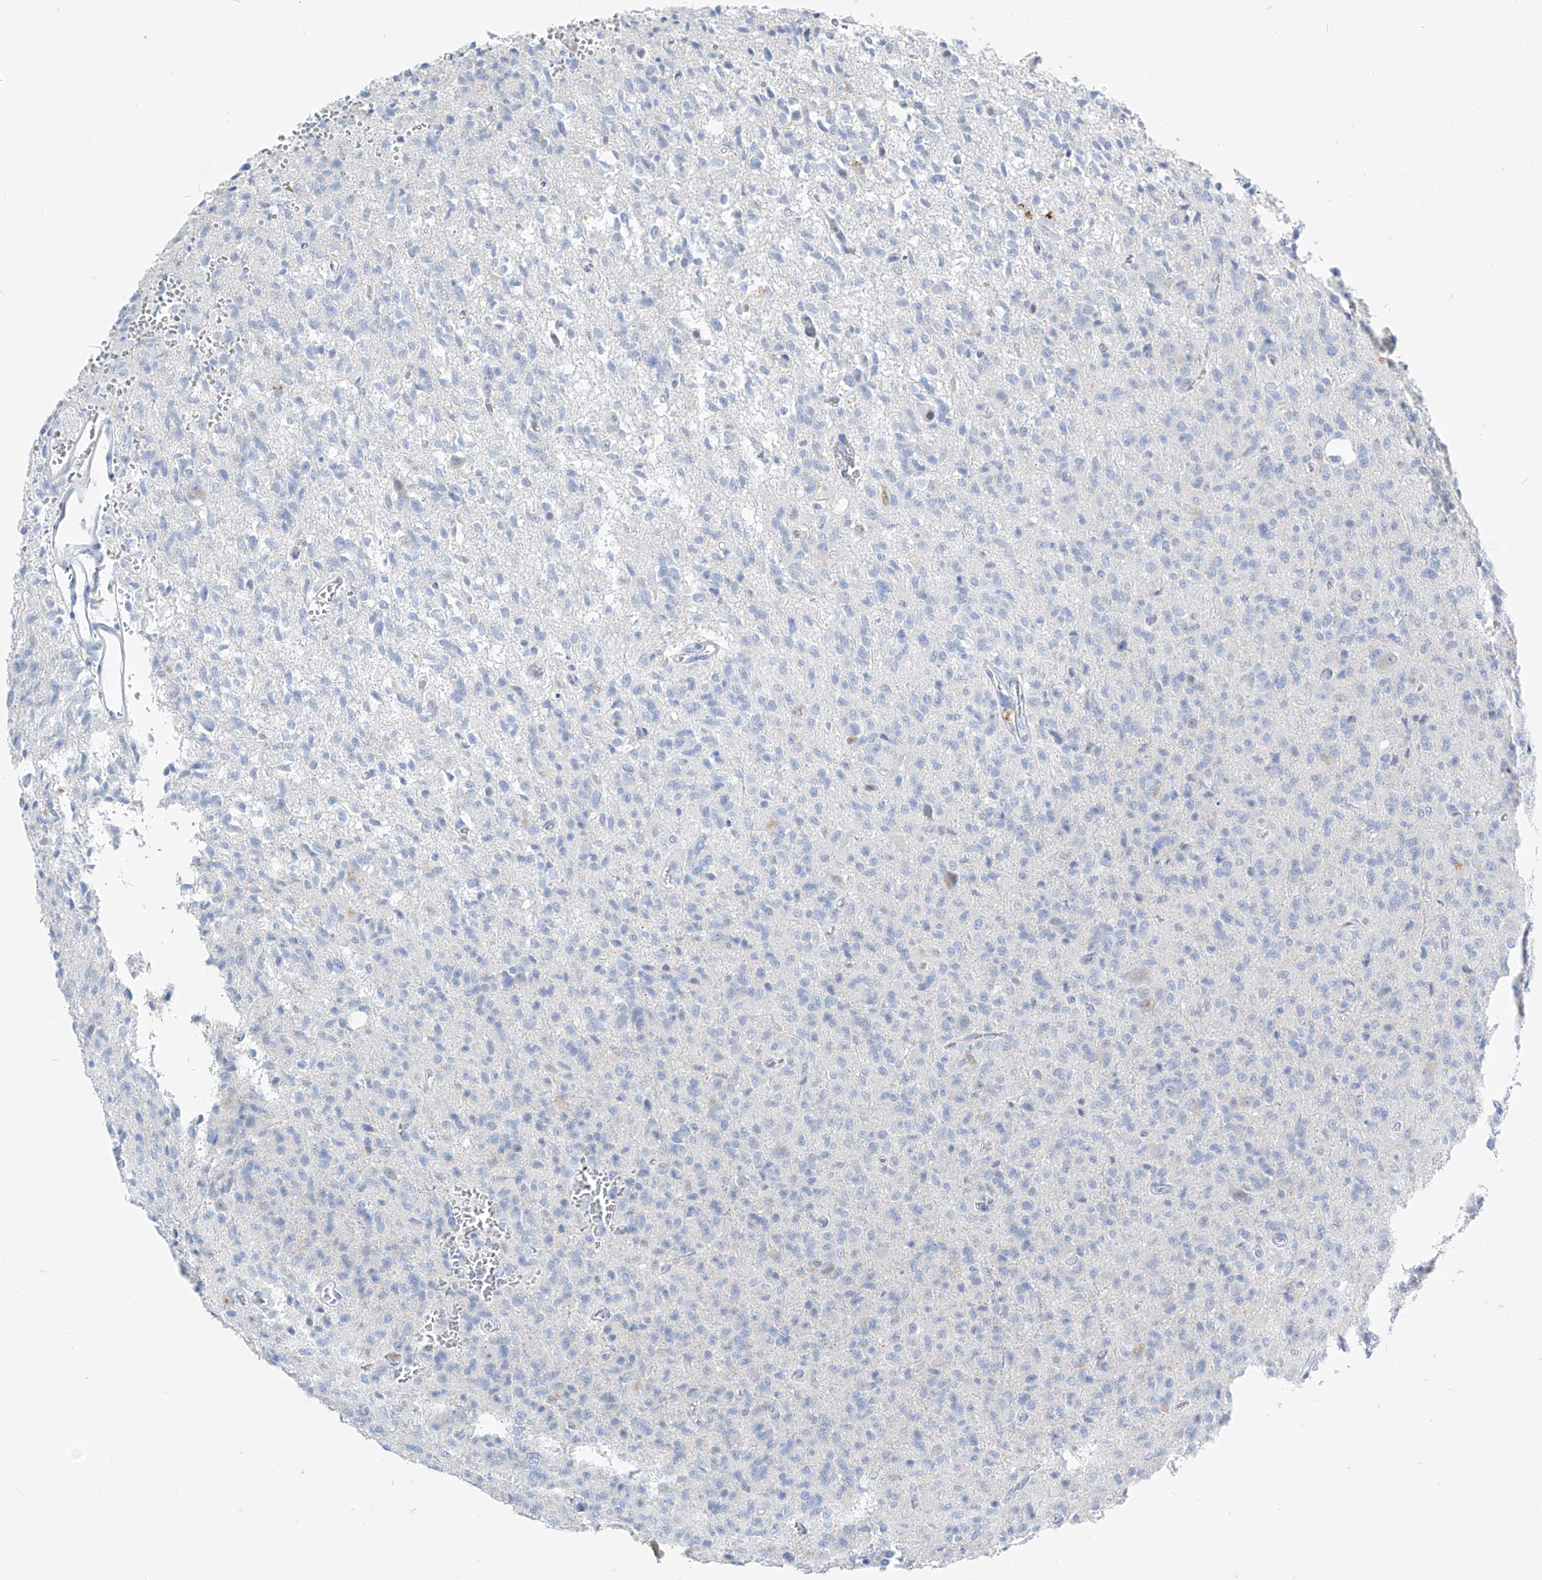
{"staining": {"intensity": "negative", "quantity": "none", "location": "none"}, "tissue": "glioma", "cell_type": "Tumor cells", "image_type": "cancer", "snomed": [{"axis": "morphology", "description": "Glioma, malignant, High grade"}, {"axis": "topography", "description": "Brain"}], "caption": "Immunohistochemical staining of human glioma demonstrates no significant positivity in tumor cells.", "gene": "FRS3", "patient": {"sex": "female", "age": 57}}